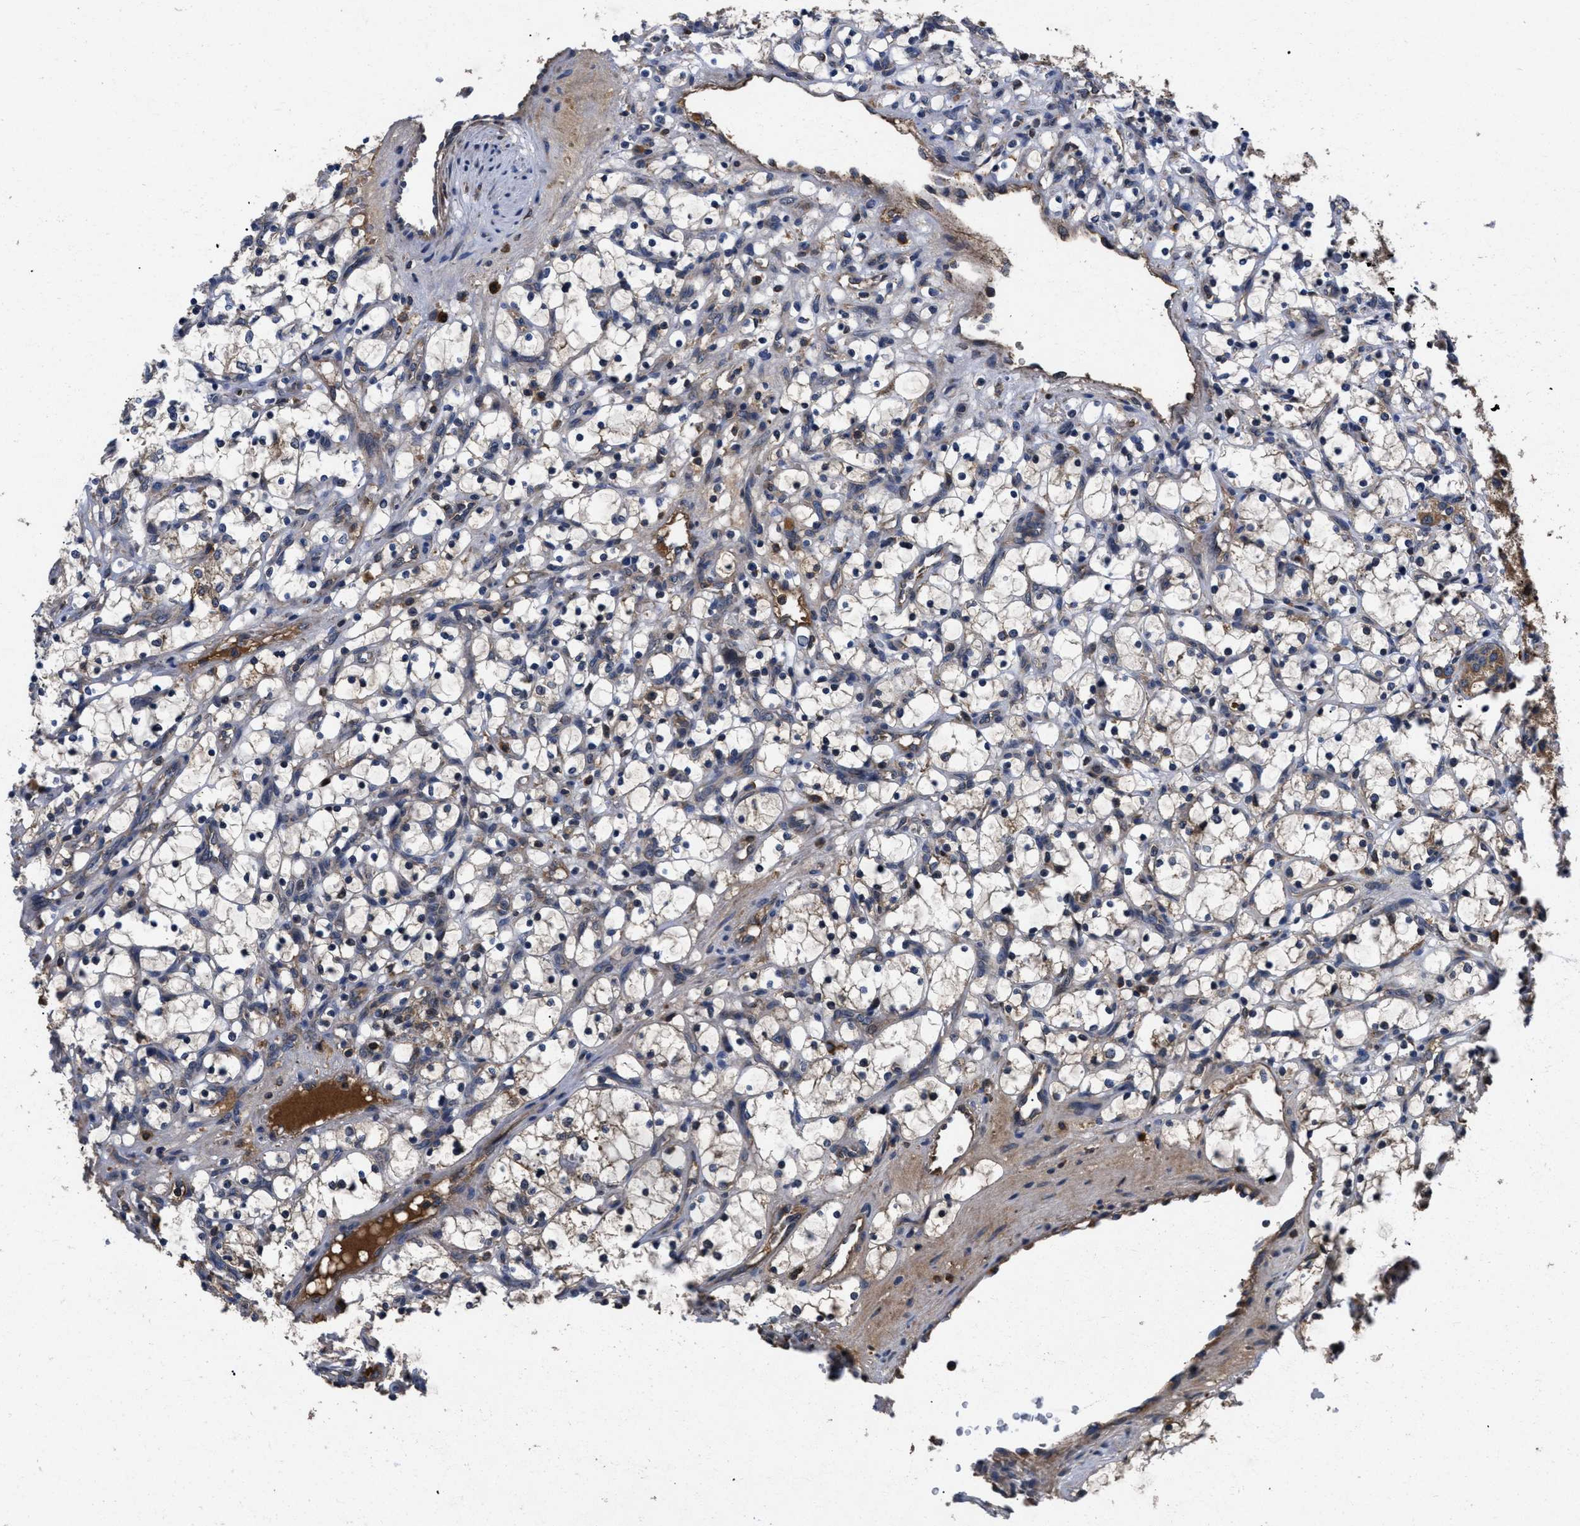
{"staining": {"intensity": "moderate", "quantity": "<25%", "location": "cytoplasmic/membranous"}, "tissue": "renal cancer", "cell_type": "Tumor cells", "image_type": "cancer", "snomed": [{"axis": "morphology", "description": "Adenocarcinoma, NOS"}, {"axis": "topography", "description": "Kidney"}], "caption": "Renal cancer stained with a protein marker exhibits moderate staining in tumor cells.", "gene": "LRRC3", "patient": {"sex": "female", "age": 69}}